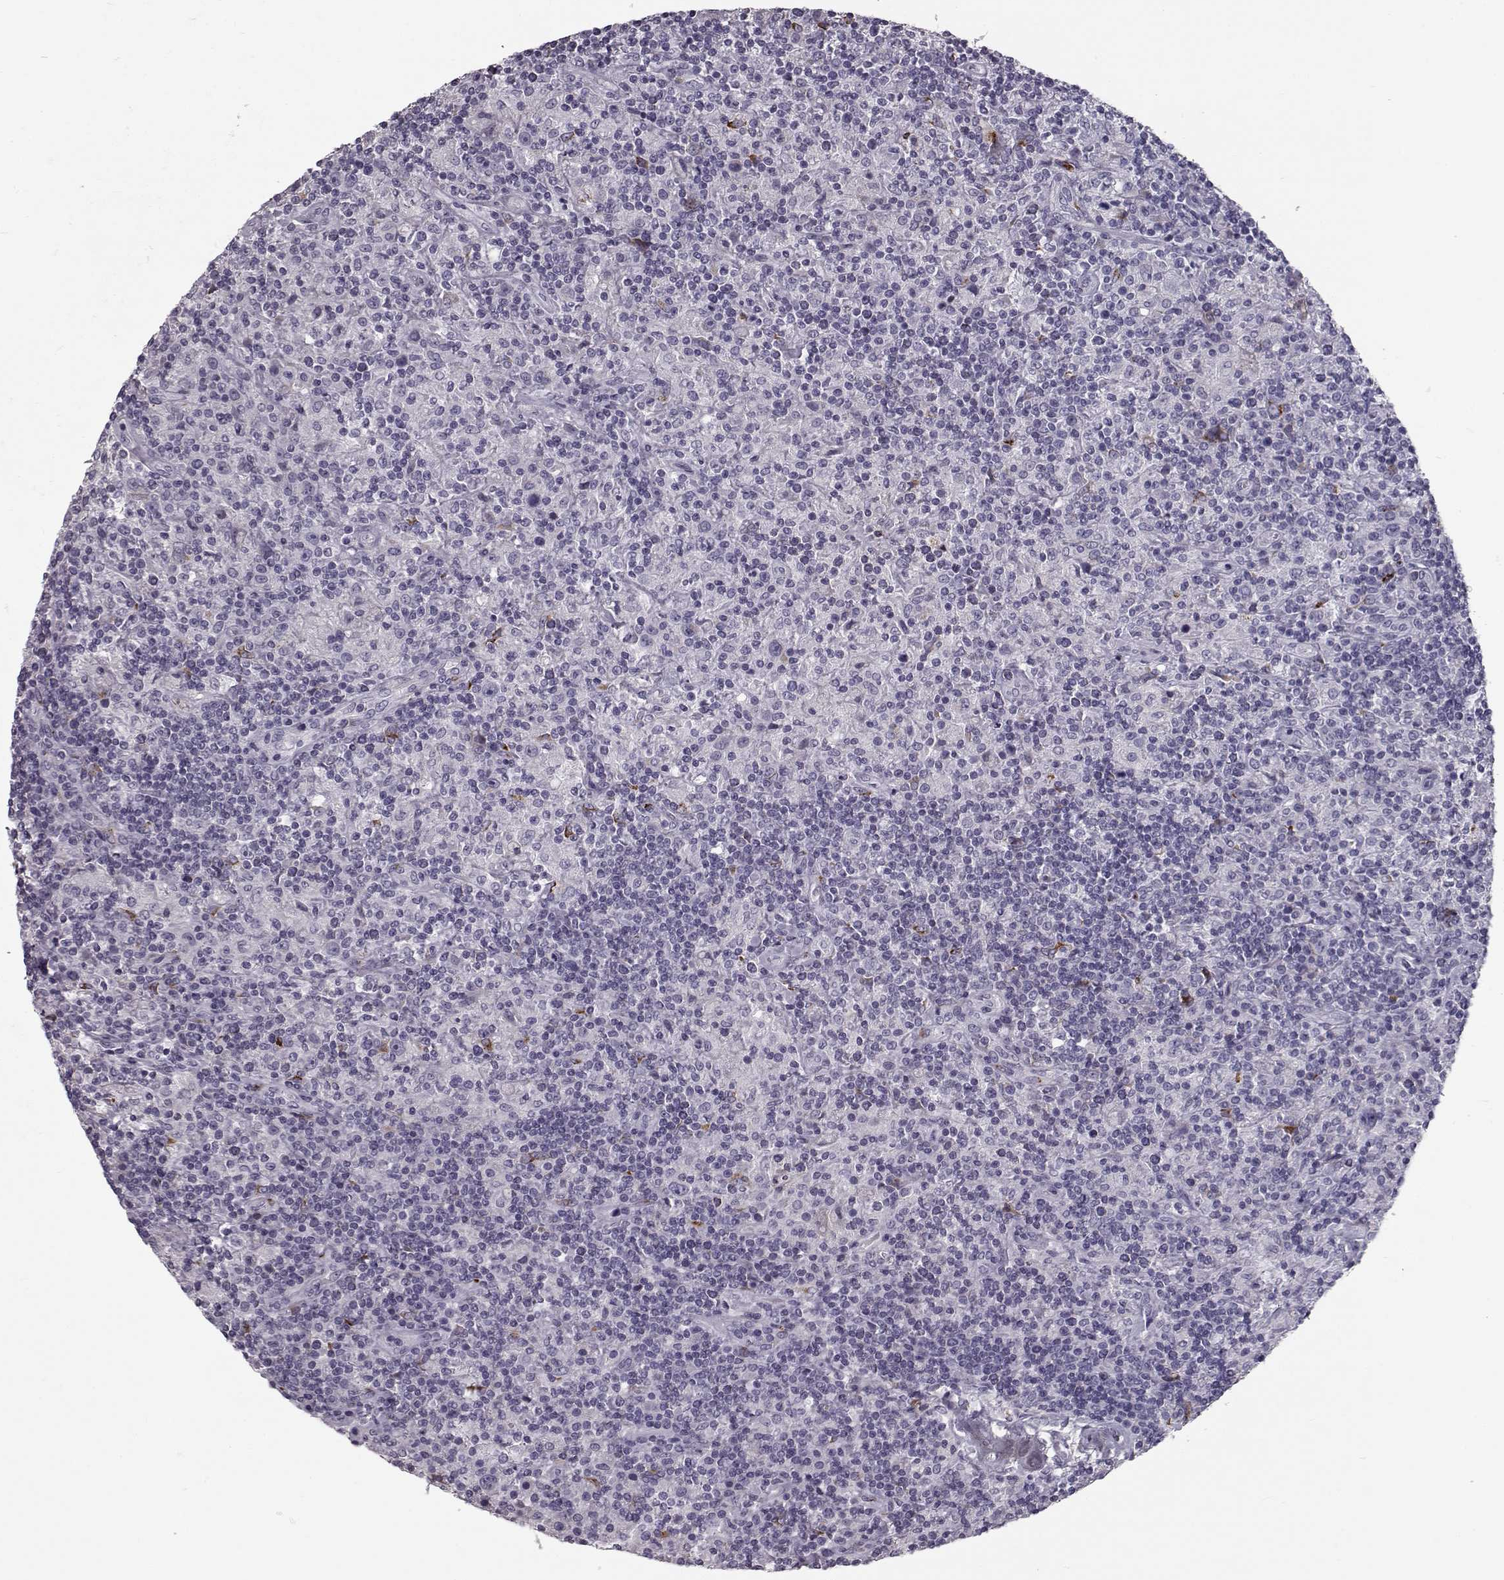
{"staining": {"intensity": "negative", "quantity": "none", "location": "none"}, "tissue": "lymphoma", "cell_type": "Tumor cells", "image_type": "cancer", "snomed": [{"axis": "morphology", "description": "Hodgkin's disease, NOS"}, {"axis": "topography", "description": "Lymph node"}], "caption": "Tumor cells show no significant expression in Hodgkin's disease.", "gene": "CCL19", "patient": {"sex": "male", "age": 70}}